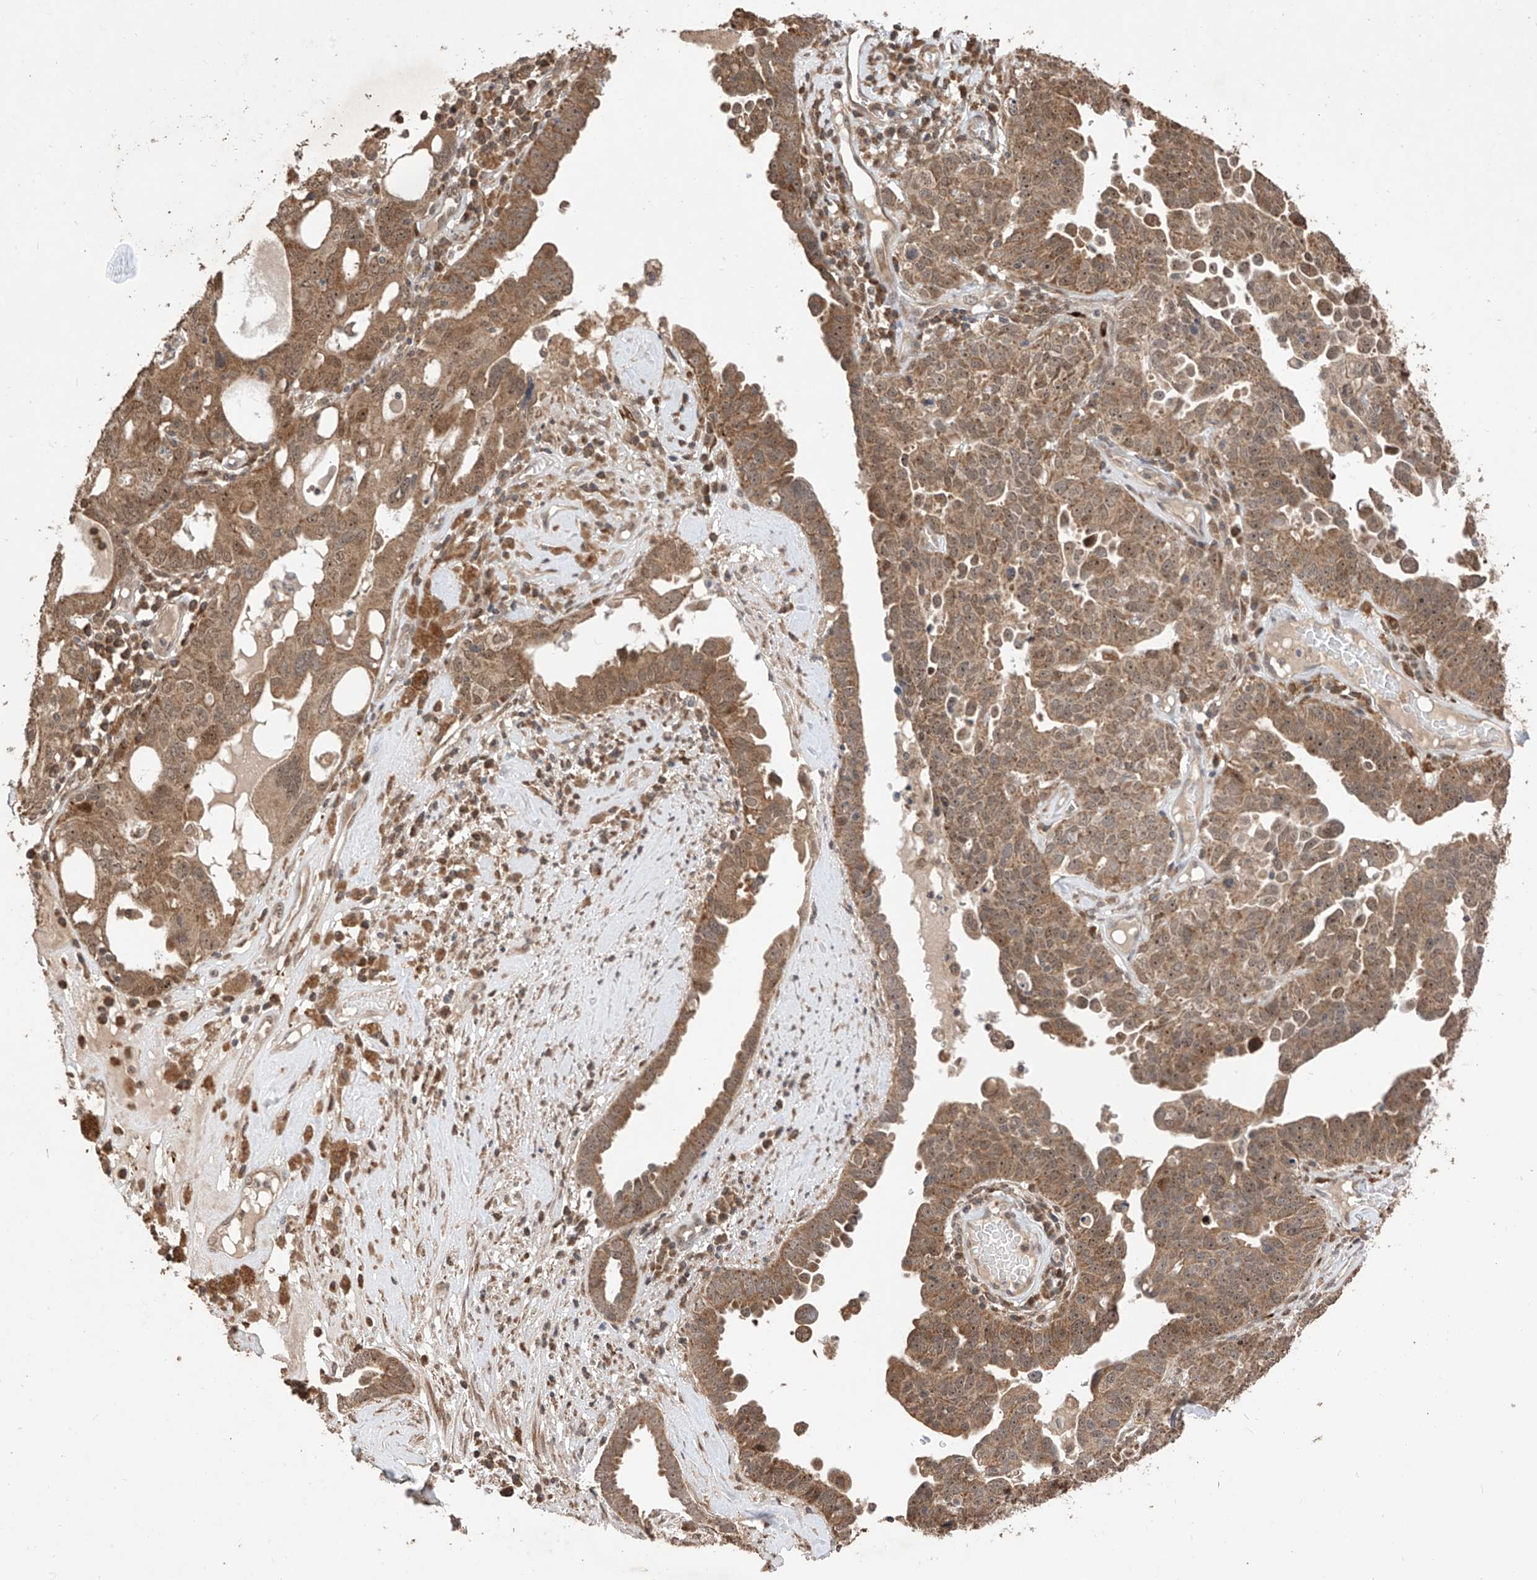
{"staining": {"intensity": "moderate", "quantity": ">75%", "location": "cytoplasmic/membranous,nuclear"}, "tissue": "ovarian cancer", "cell_type": "Tumor cells", "image_type": "cancer", "snomed": [{"axis": "morphology", "description": "Carcinoma, endometroid"}, {"axis": "topography", "description": "Ovary"}], "caption": "Human ovarian endometroid carcinoma stained for a protein (brown) displays moderate cytoplasmic/membranous and nuclear positive staining in approximately >75% of tumor cells.", "gene": "LATS1", "patient": {"sex": "female", "age": 62}}